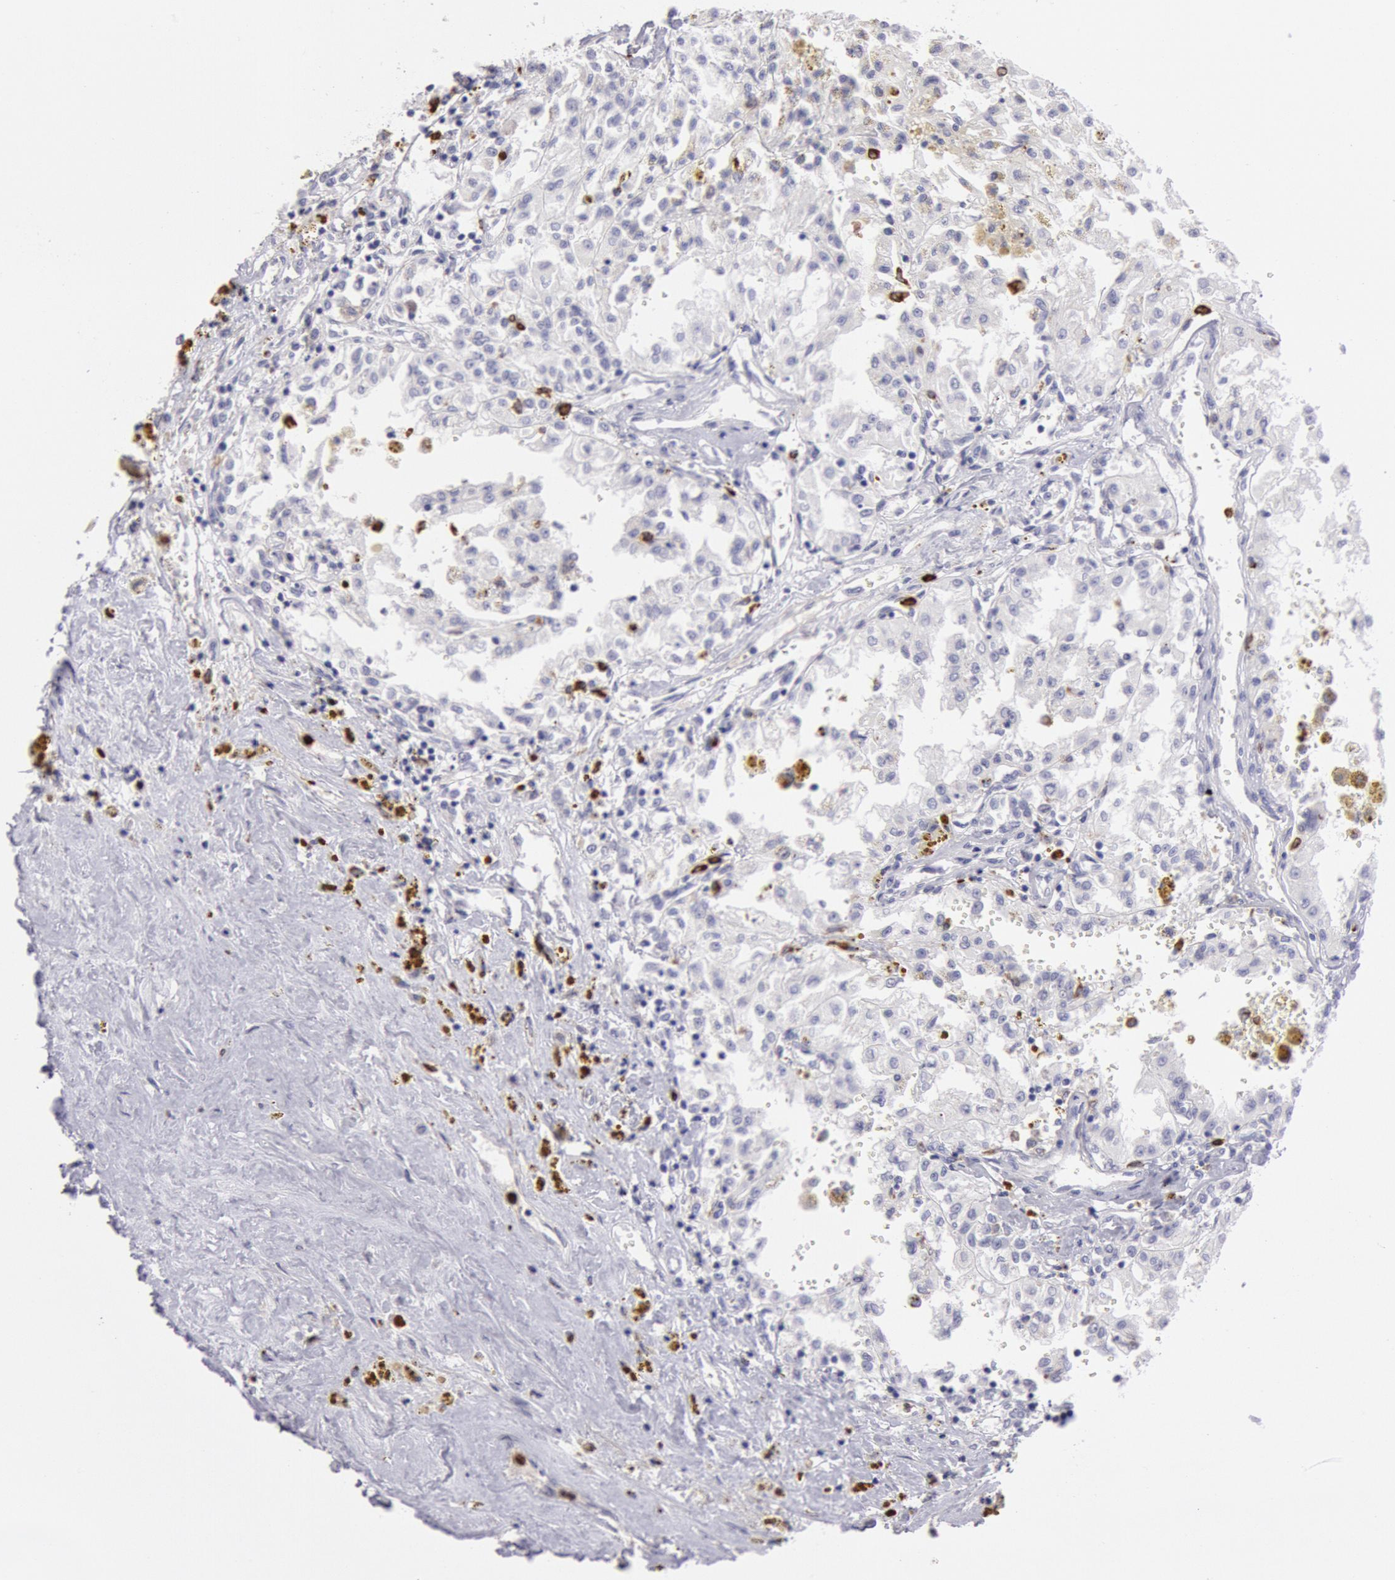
{"staining": {"intensity": "negative", "quantity": "none", "location": "none"}, "tissue": "renal cancer", "cell_type": "Tumor cells", "image_type": "cancer", "snomed": [{"axis": "morphology", "description": "Adenocarcinoma, NOS"}, {"axis": "topography", "description": "Kidney"}], "caption": "IHC histopathology image of renal cancer (adenocarcinoma) stained for a protein (brown), which reveals no staining in tumor cells.", "gene": "FCN1", "patient": {"sex": "male", "age": 78}}